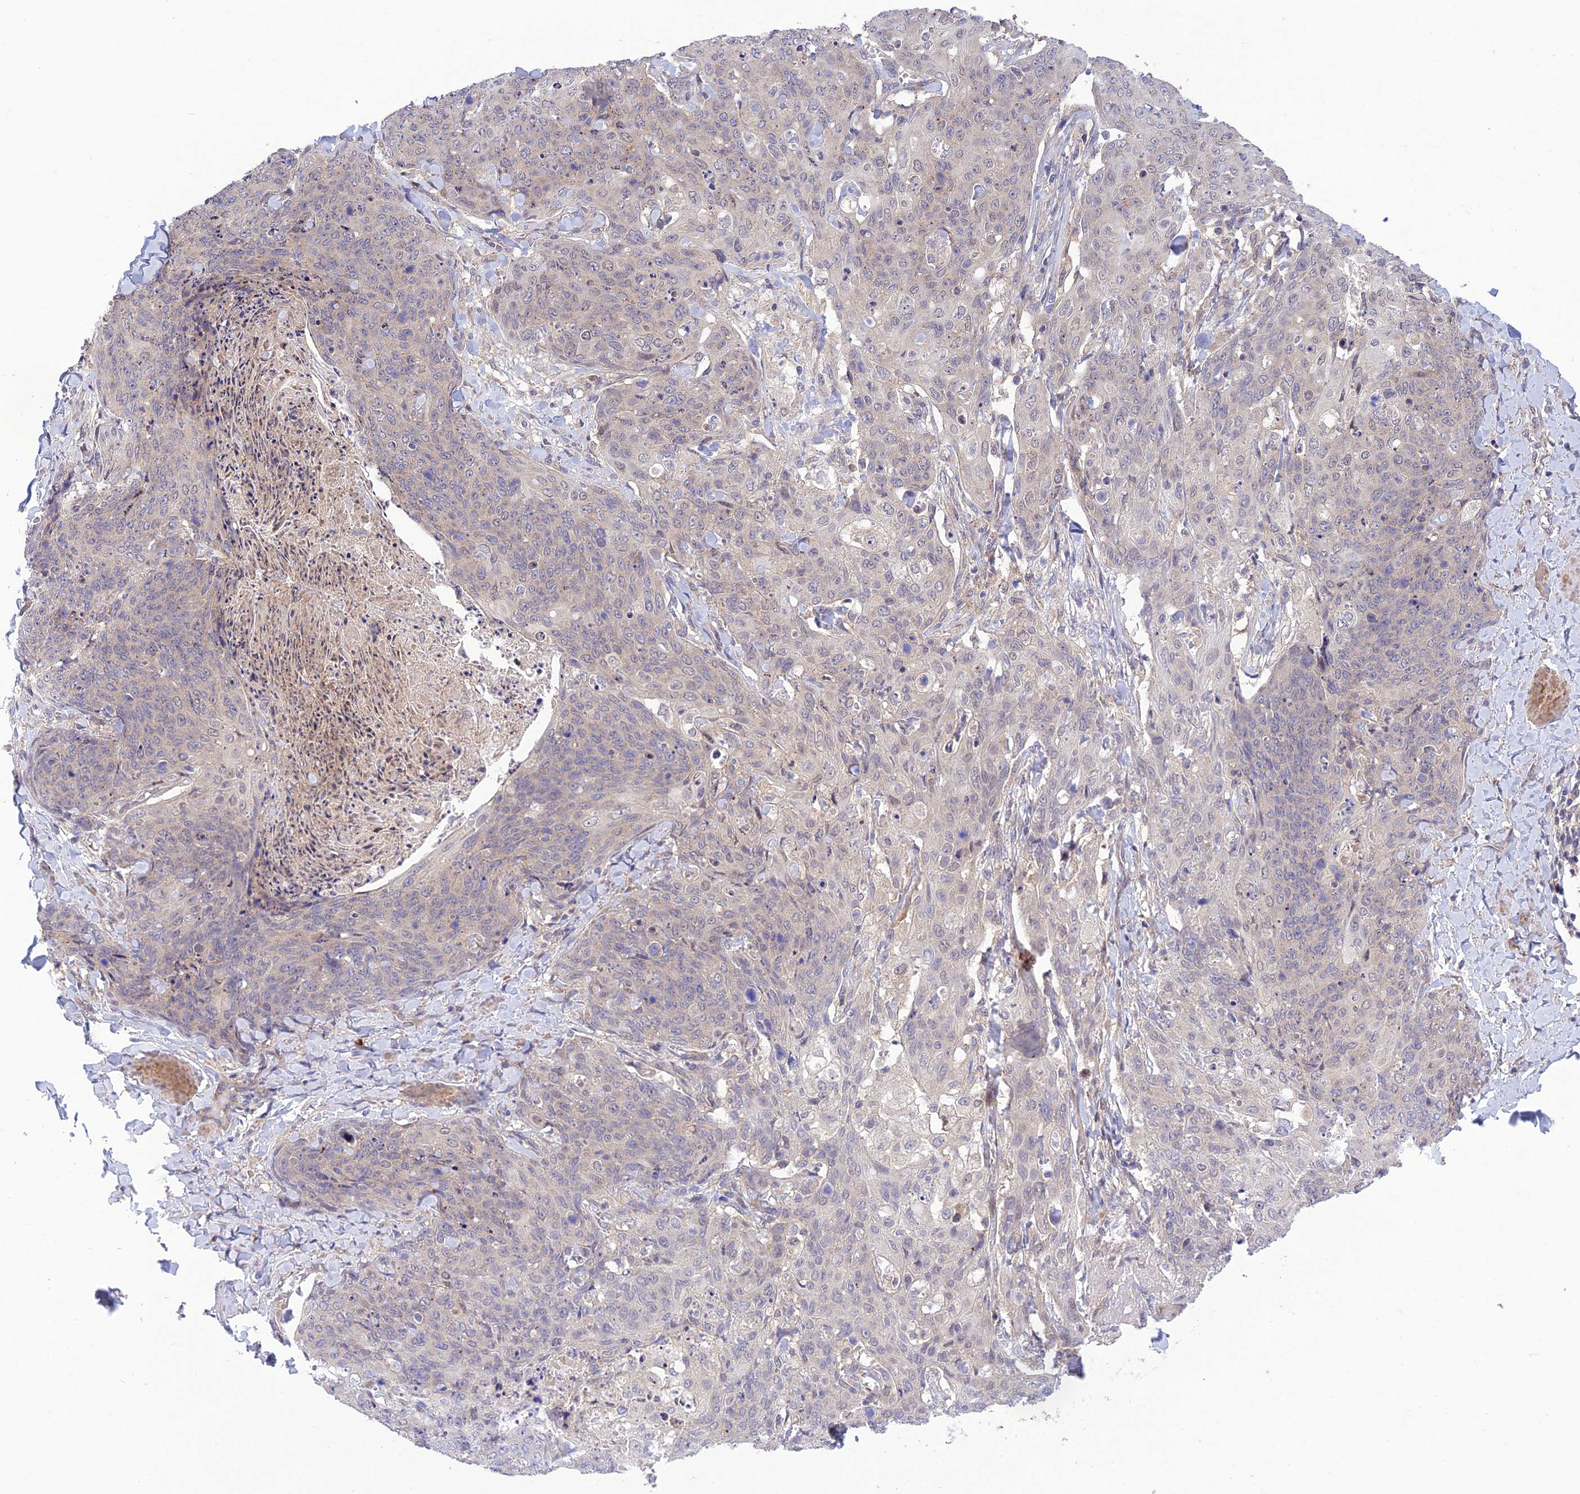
{"staining": {"intensity": "negative", "quantity": "none", "location": "none"}, "tissue": "skin cancer", "cell_type": "Tumor cells", "image_type": "cancer", "snomed": [{"axis": "morphology", "description": "Squamous cell carcinoma, NOS"}, {"axis": "topography", "description": "Skin"}, {"axis": "topography", "description": "Vulva"}], "caption": "Protein analysis of squamous cell carcinoma (skin) displays no significant expression in tumor cells. Brightfield microscopy of immunohistochemistry stained with DAB (3,3'-diaminobenzidine) (brown) and hematoxylin (blue), captured at high magnification.", "gene": "UROS", "patient": {"sex": "female", "age": 85}}